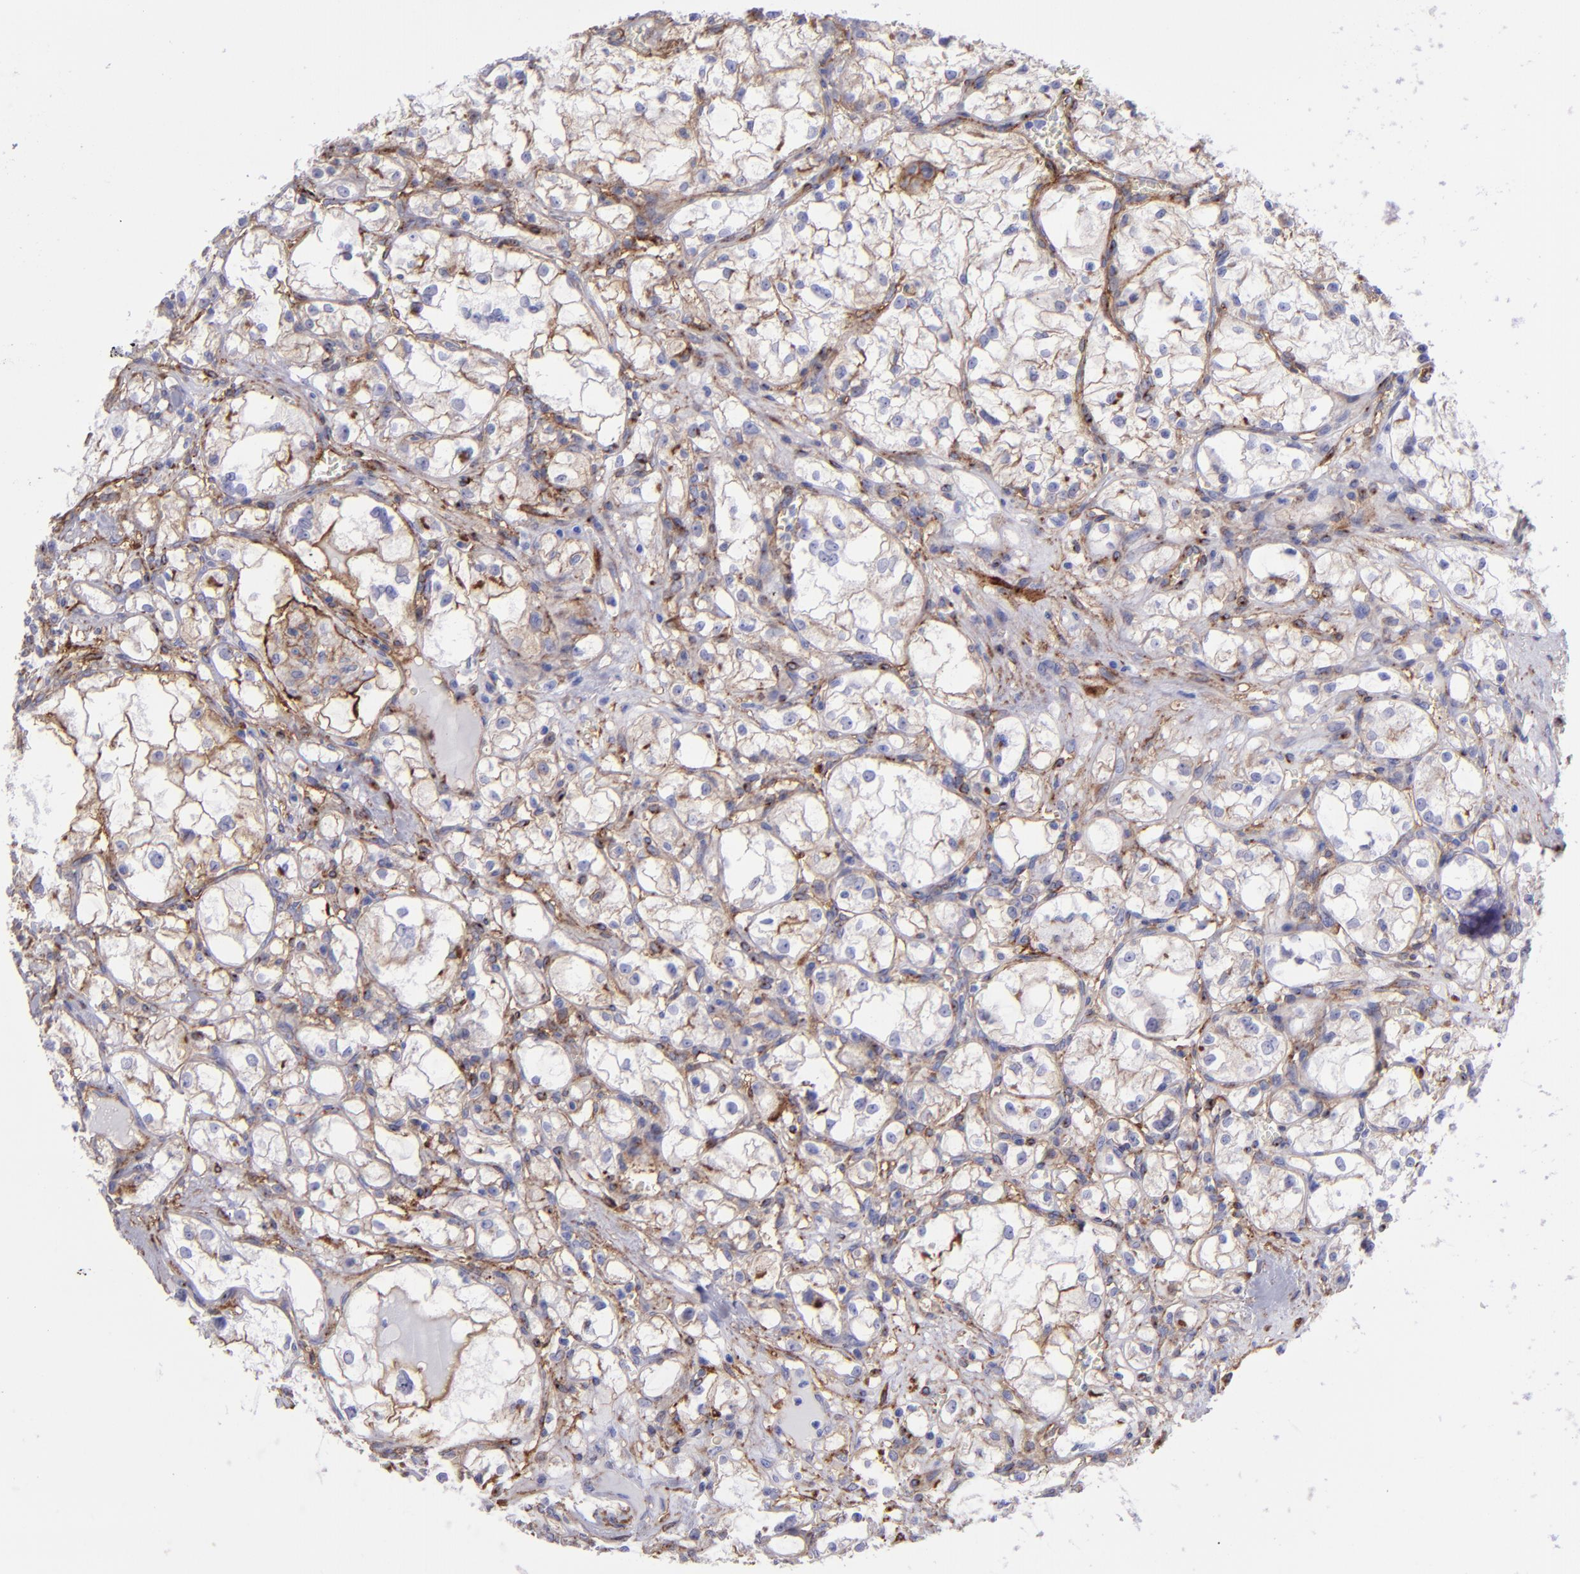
{"staining": {"intensity": "weak", "quantity": "25%-75%", "location": "cytoplasmic/membranous"}, "tissue": "renal cancer", "cell_type": "Tumor cells", "image_type": "cancer", "snomed": [{"axis": "morphology", "description": "Adenocarcinoma, NOS"}, {"axis": "topography", "description": "Kidney"}], "caption": "A high-resolution micrograph shows immunohistochemistry staining of renal cancer (adenocarcinoma), which reveals weak cytoplasmic/membranous expression in about 25%-75% of tumor cells.", "gene": "ITGAV", "patient": {"sex": "male", "age": 61}}